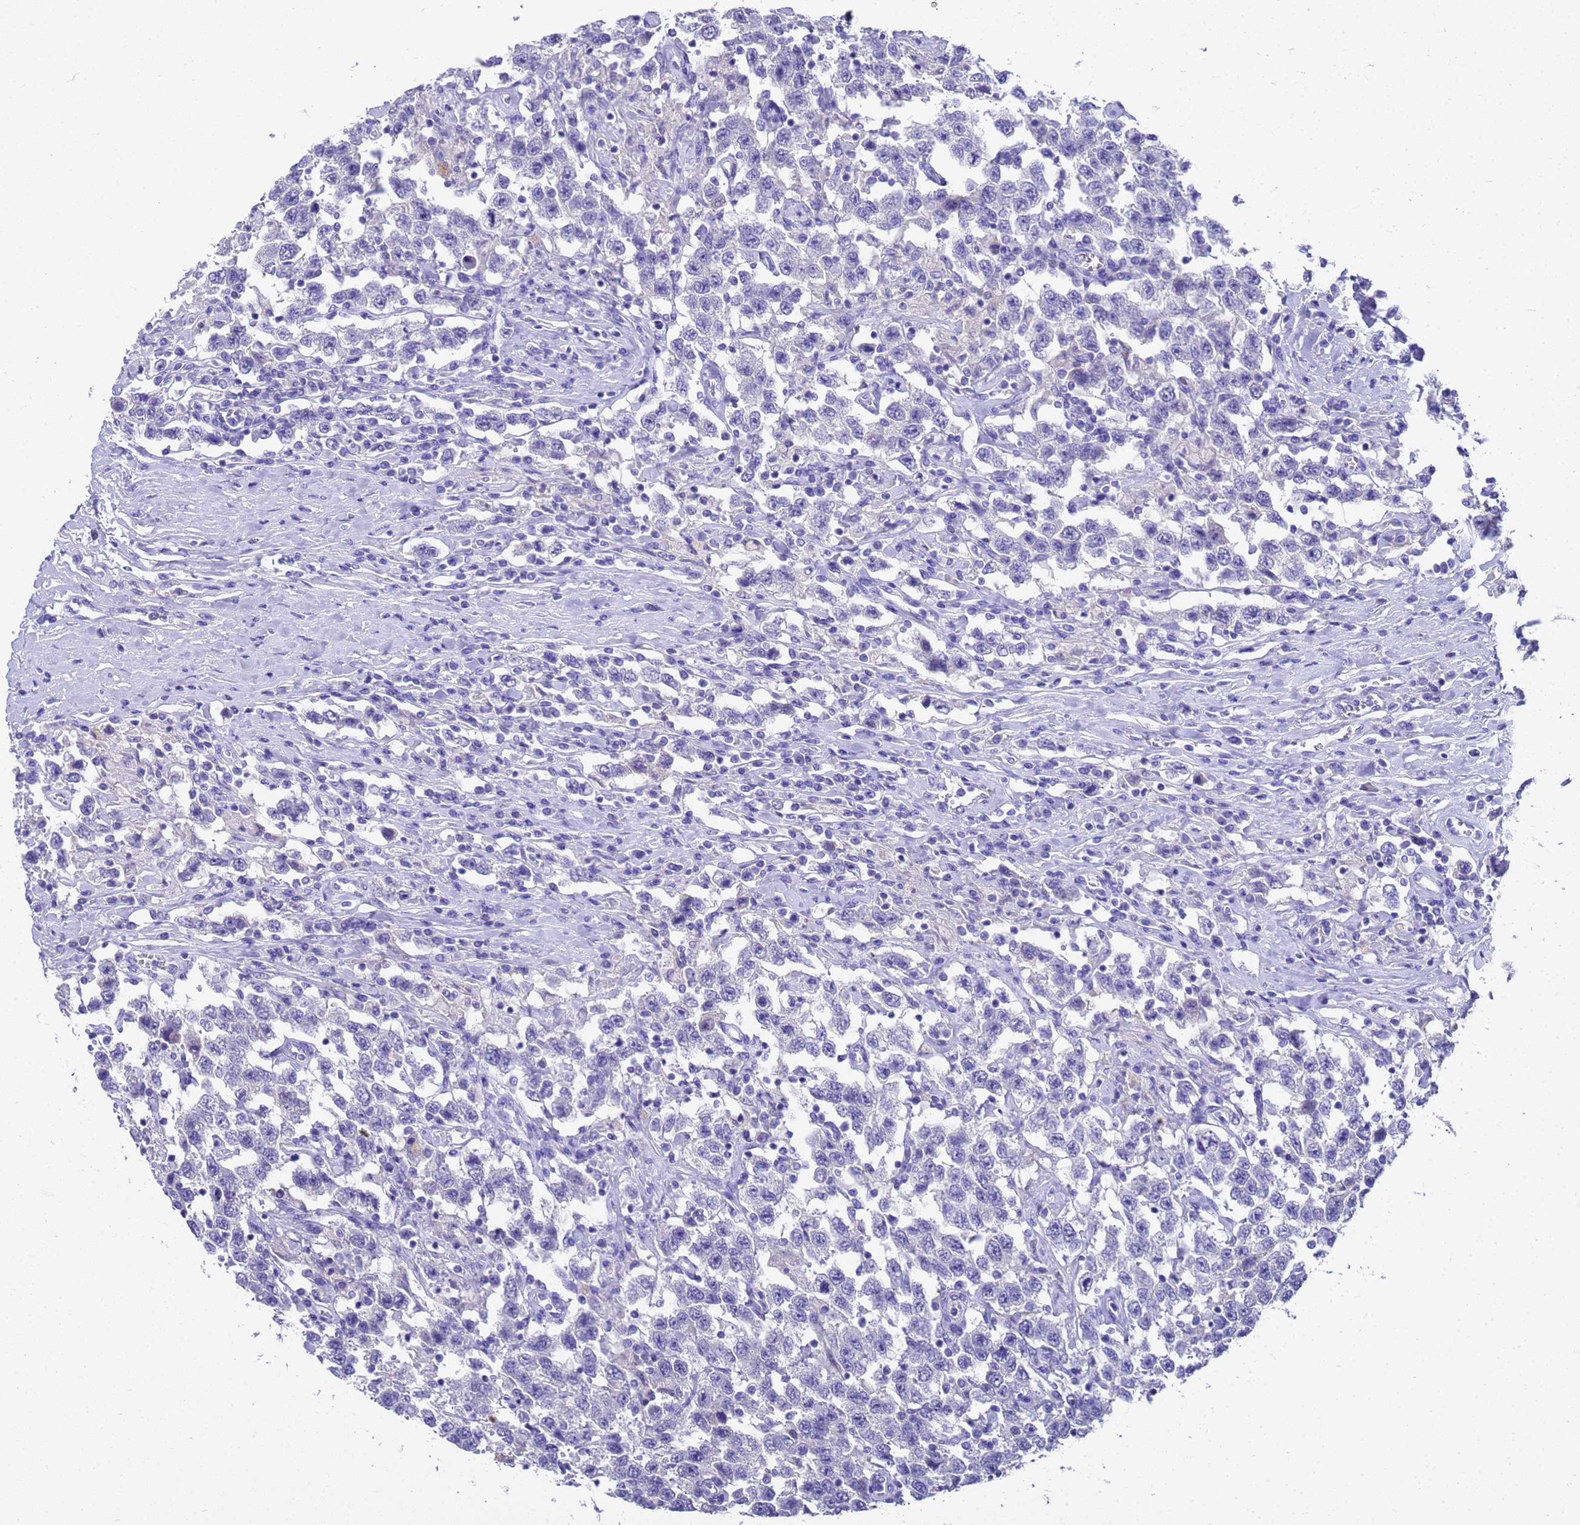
{"staining": {"intensity": "negative", "quantity": "none", "location": "none"}, "tissue": "testis cancer", "cell_type": "Tumor cells", "image_type": "cancer", "snomed": [{"axis": "morphology", "description": "Seminoma, NOS"}, {"axis": "topography", "description": "Testis"}], "caption": "Photomicrograph shows no significant protein expression in tumor cells of seminoma (testis). Brightfield microscopy of IHC stained with DAB (3,3'-diaminobenzidine) (brown) and hematoxylin (blue), captured at high magnification.", "gene": "MS4A13", "patient": {"sex": "male", "age": 41}}